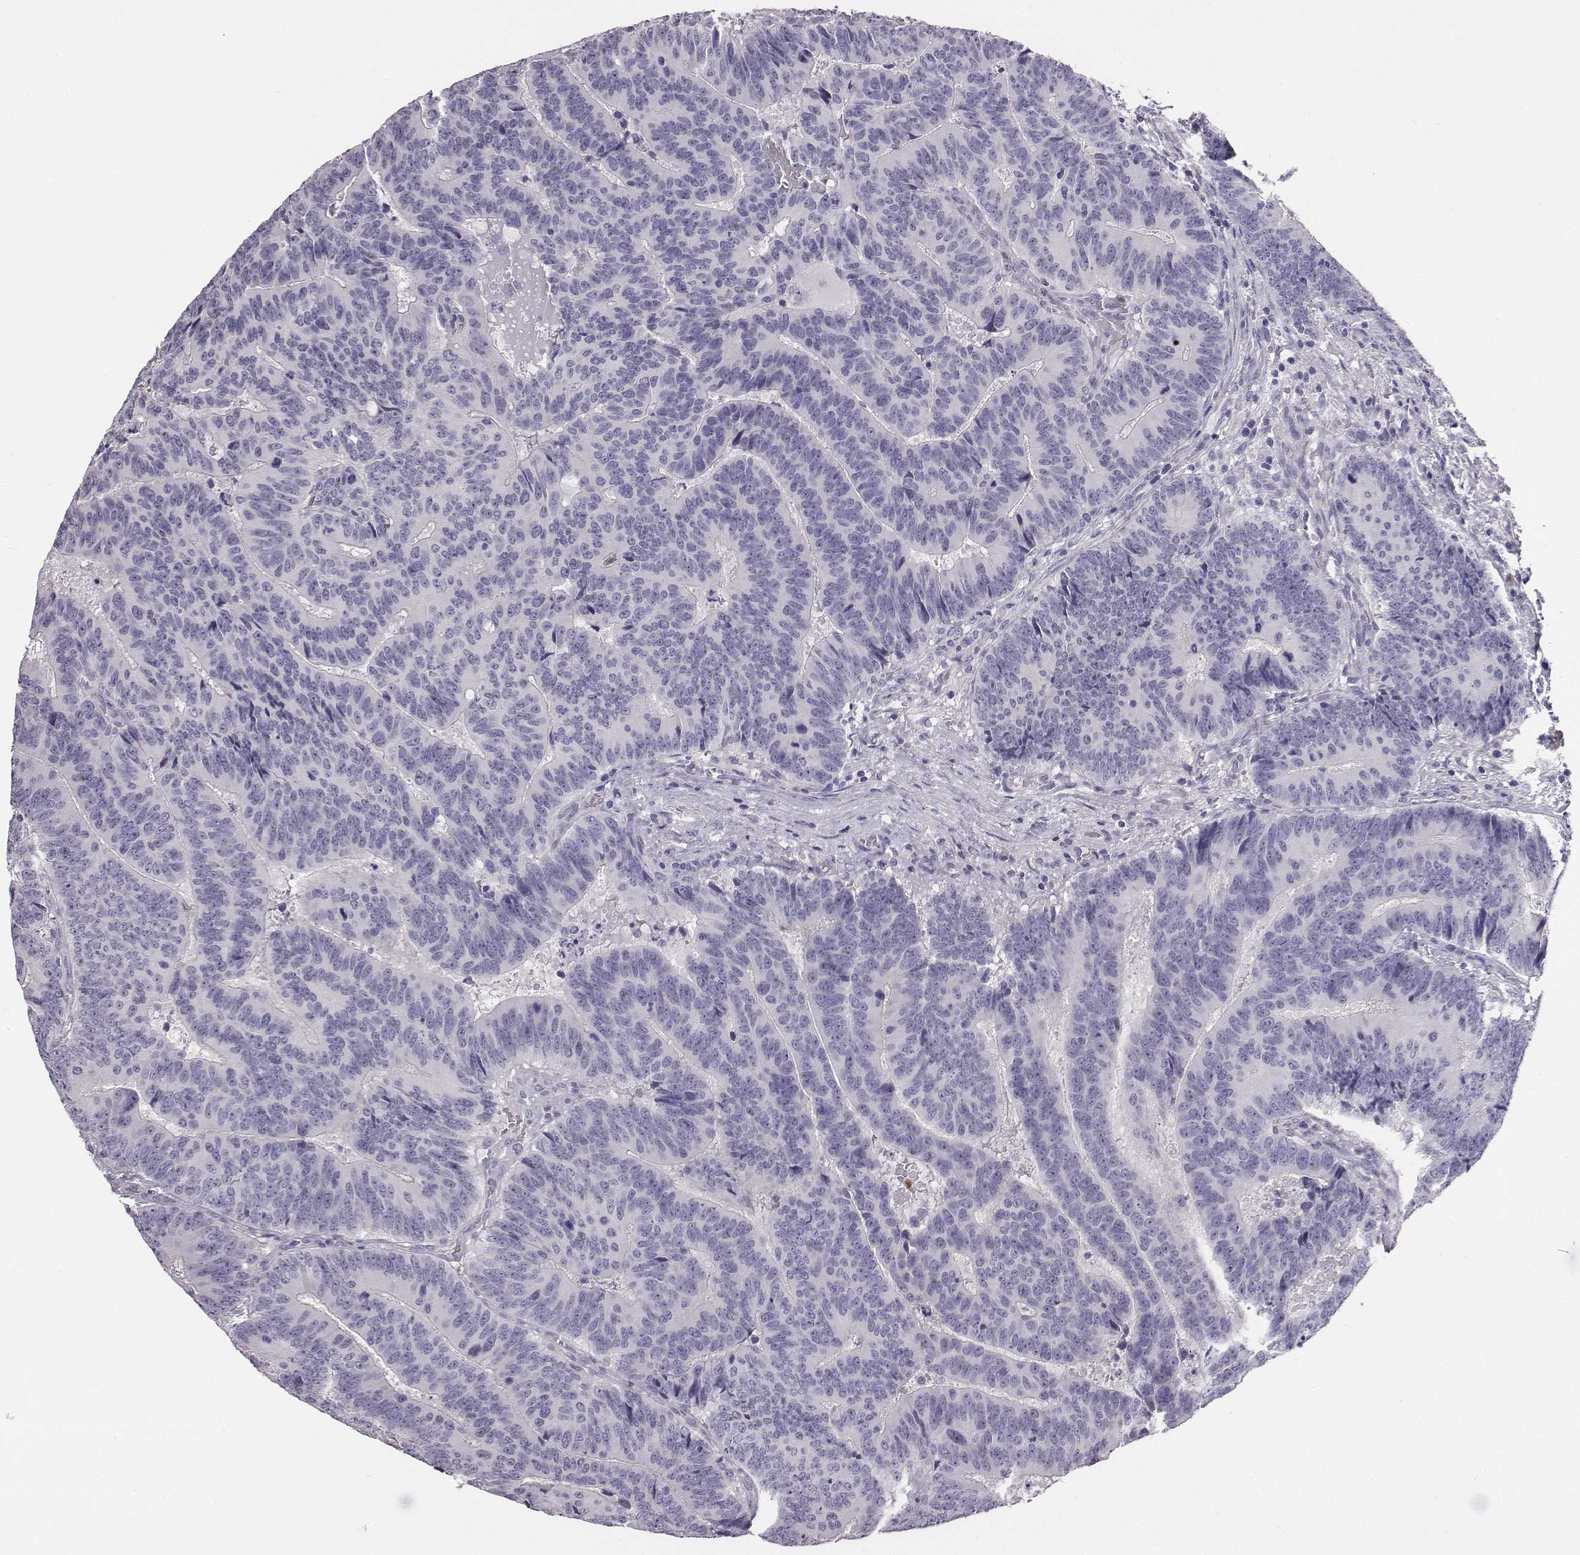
{"staining": {"intensity": "negative", "quantity": "none", "location": "none"}, "tissue": "colorectal cancer", "cell_type": "Tumor cells", "image_type": "cancer", "snomed": [{"axis": "morphology", "description": "Adenocarcinoma, NOS"}, {"axis": "topography", "description": "Colon"}], "caption": "Tumor cells are negative for protein expression in human adenocarcinoma (colorectal). (Brightfield microscopy of DAB (3,3'-diaminobenzidine) immunohistochemistry at high magnification).", "gene": "ADAM7", "patient": {"sex": "female", "age": 82}}